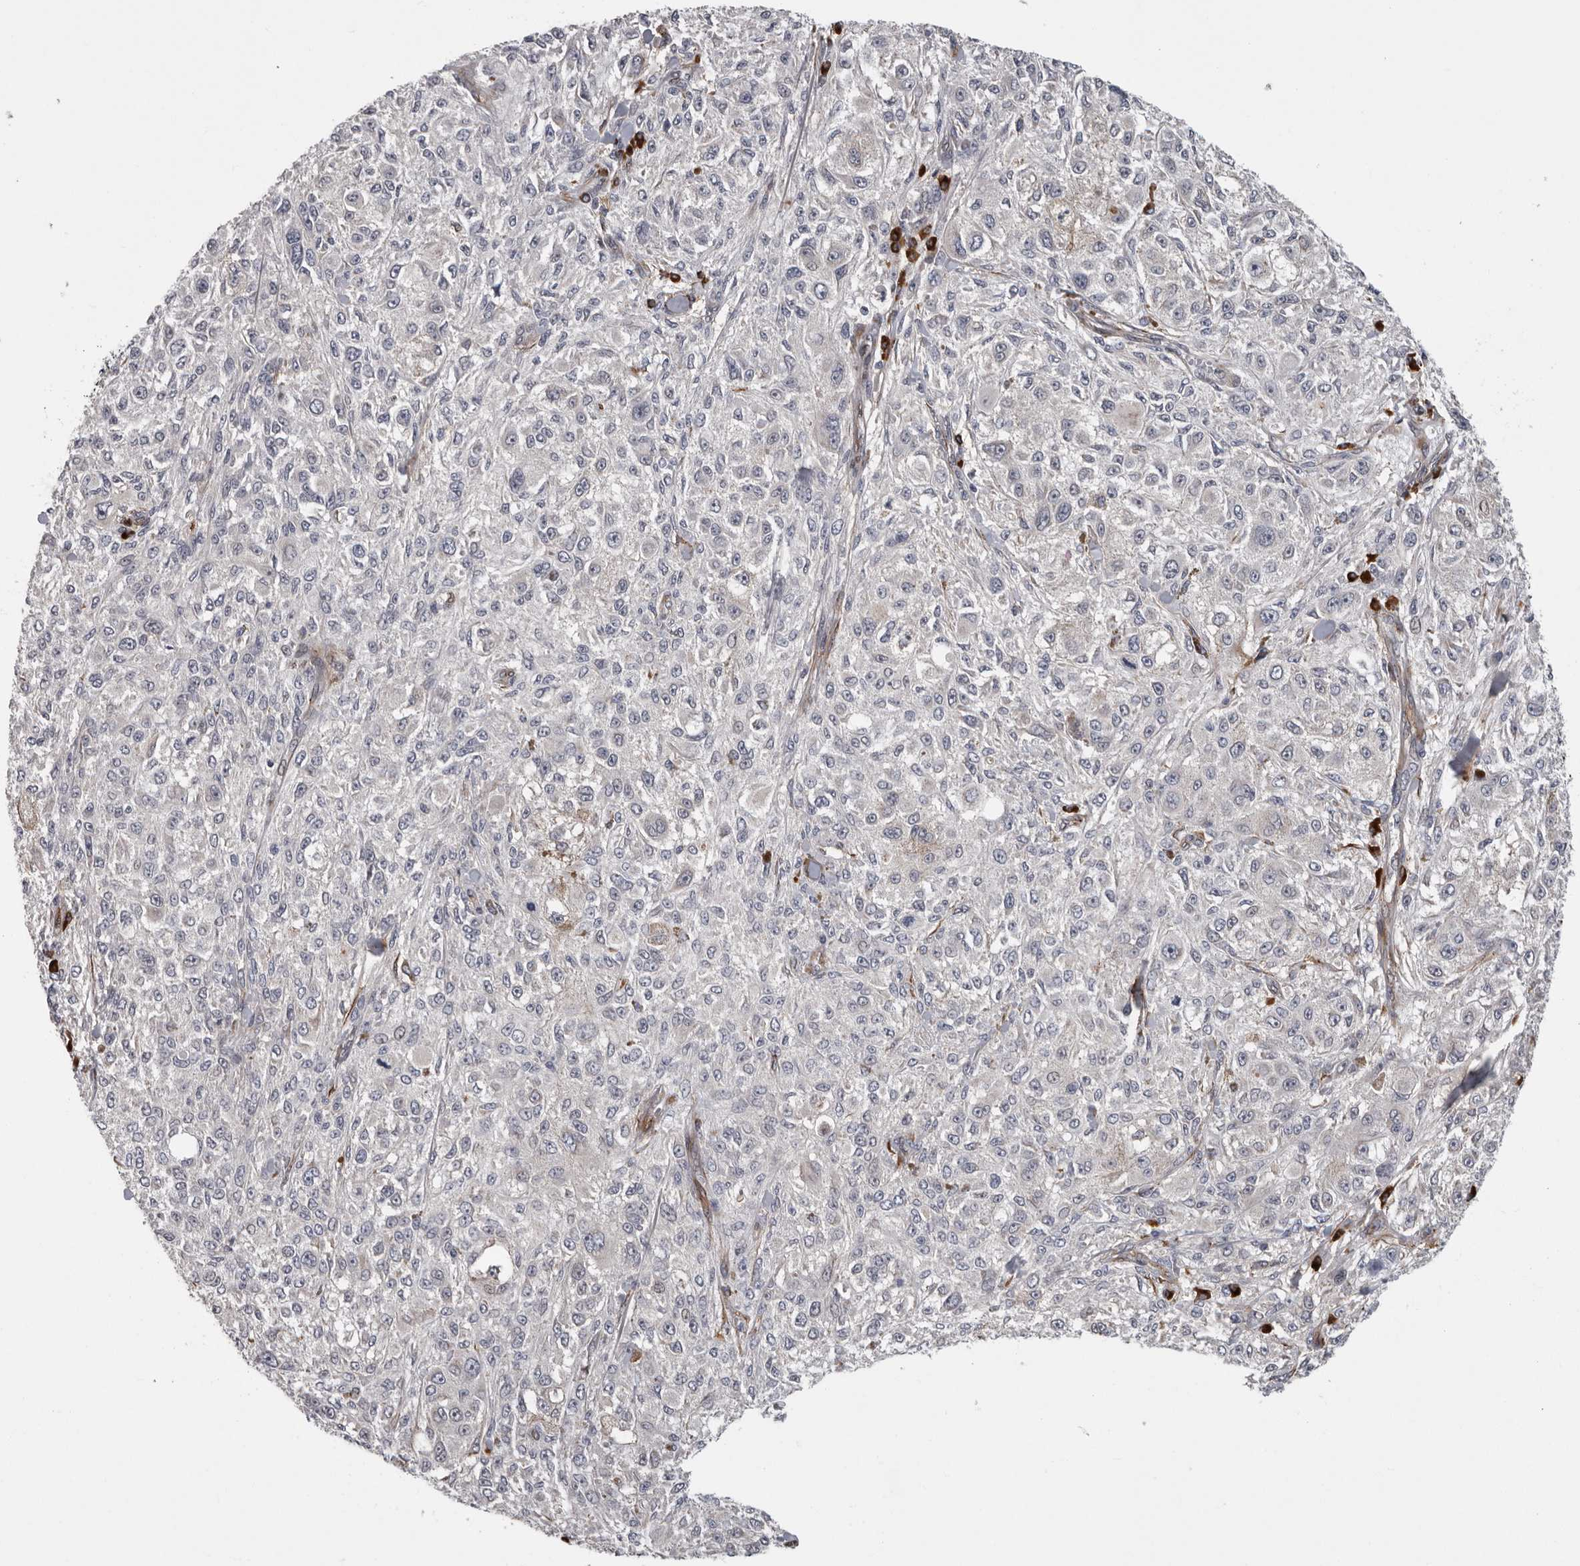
{"staining": {"intensity": "negative", "quantity": "none", "location": "none"}, "tissue": "melanoma", "cell_type": "Tumor cells", "image_type": "cancer", "snomed": [{"axis": "morphology", "description": "Necrosis, NOS"}, {"axis": "morphology", "description": "Malignant melanoma, NOS"}, {"axis": "topography", "description": "Skin"}], "caption": "Immunohistochemistry (IHC) of melanoma shows no positivity in tumor cells.", "gene": "ATXN3L", "patient": {"sex": "female", "age": 87}}